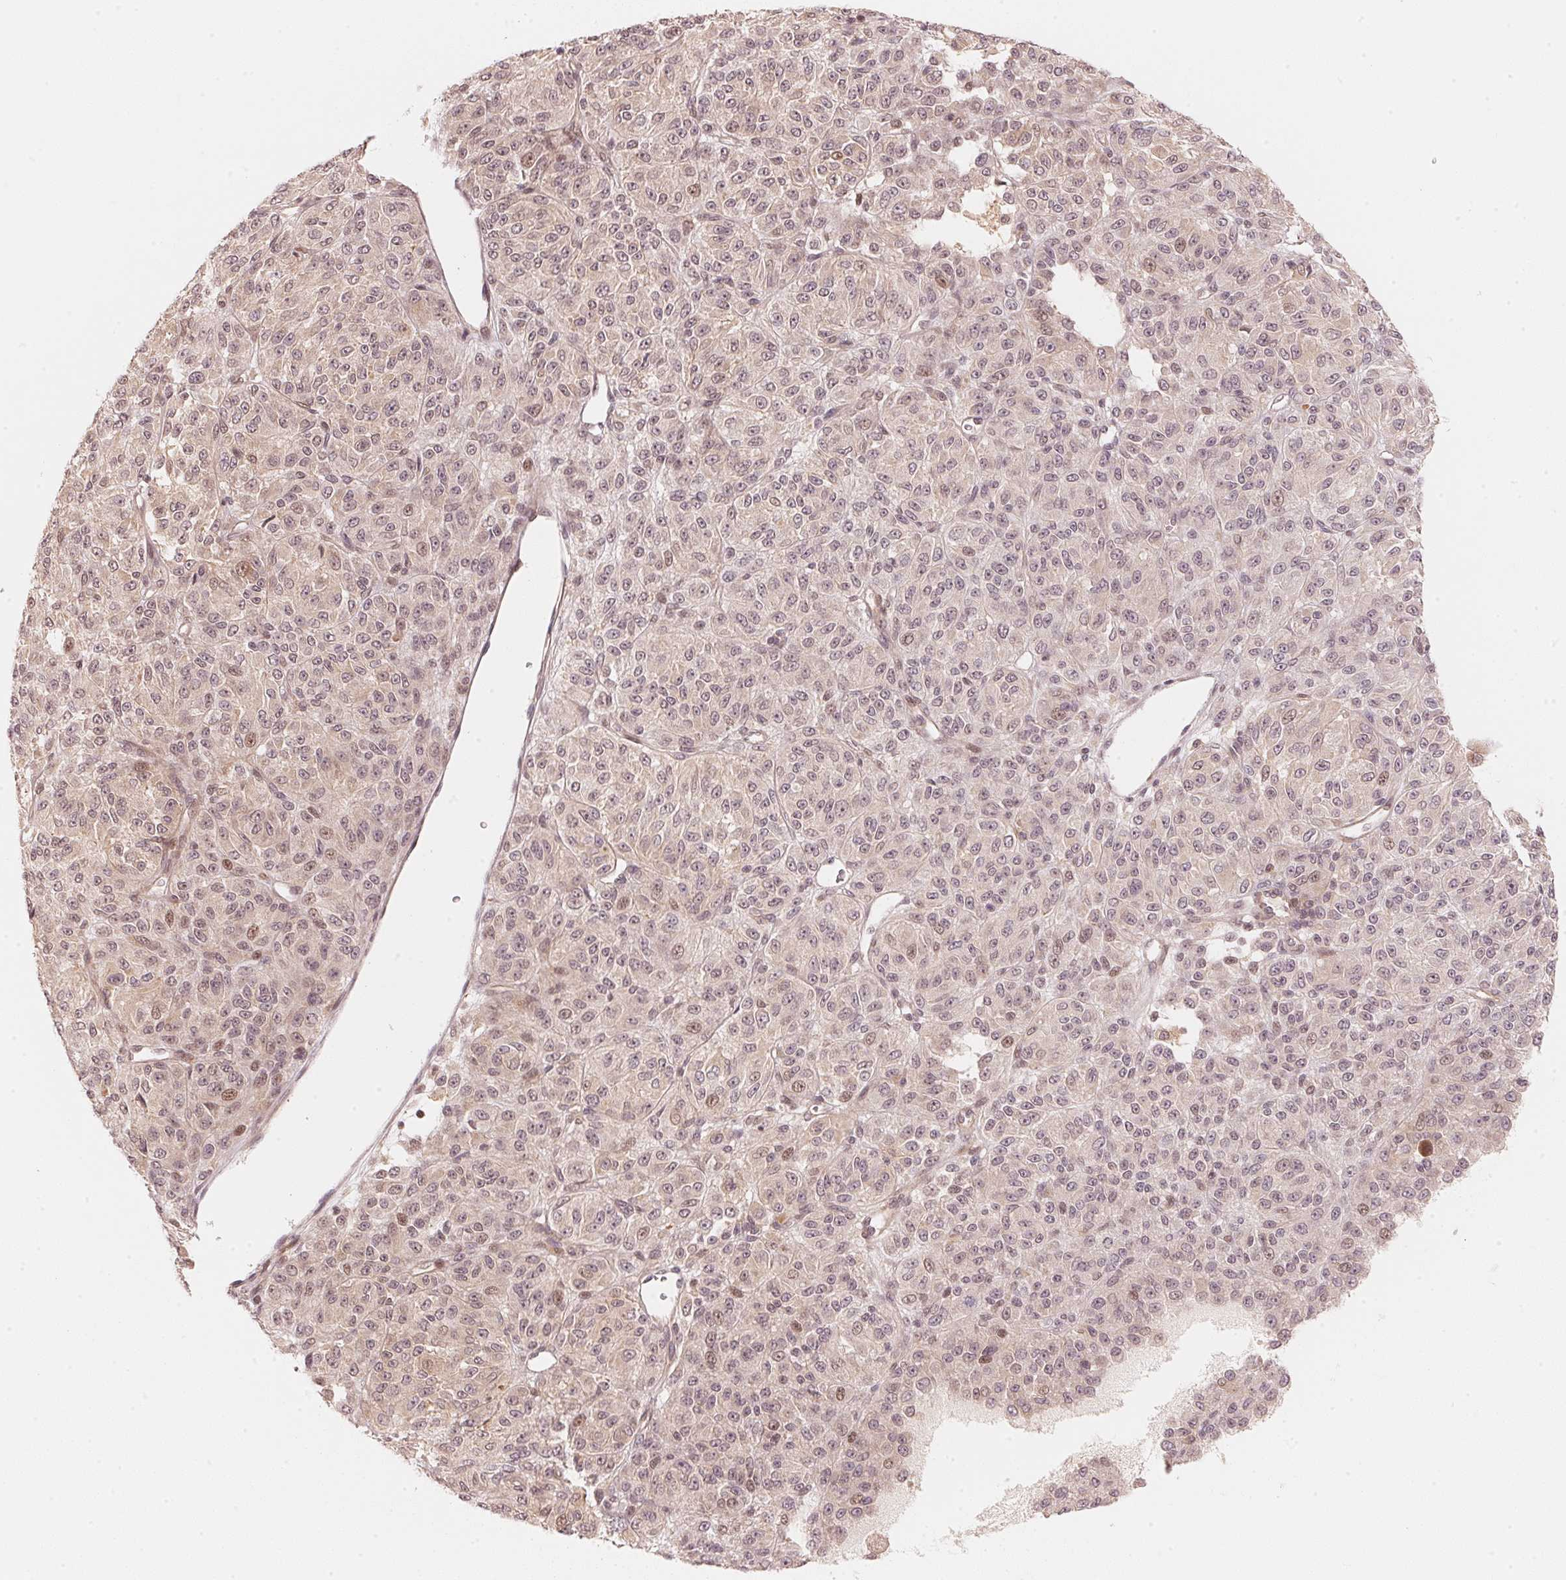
{"staining": {"intensity": "weak", "quantity": "<25%", "location": "cytoplasmic/membranous,nuclear"}, "tissue": "melanoma", "cell_type": "Tumor cells", "image_type": "cancer", "snomed": [{"axis": "morphology", "description": "Malignant melanoma, Metastatic site"}, {"axis": "topography", "description": "Brain"}], "caption": "High power microscopy photomicrograph of an immunohistochemistry histopathology image of malignant melanoma (metastatic site), revealing no significant staining in tumor cells.", "gene": "PRKN", "patient": {"sex": "female", "age": 56}}